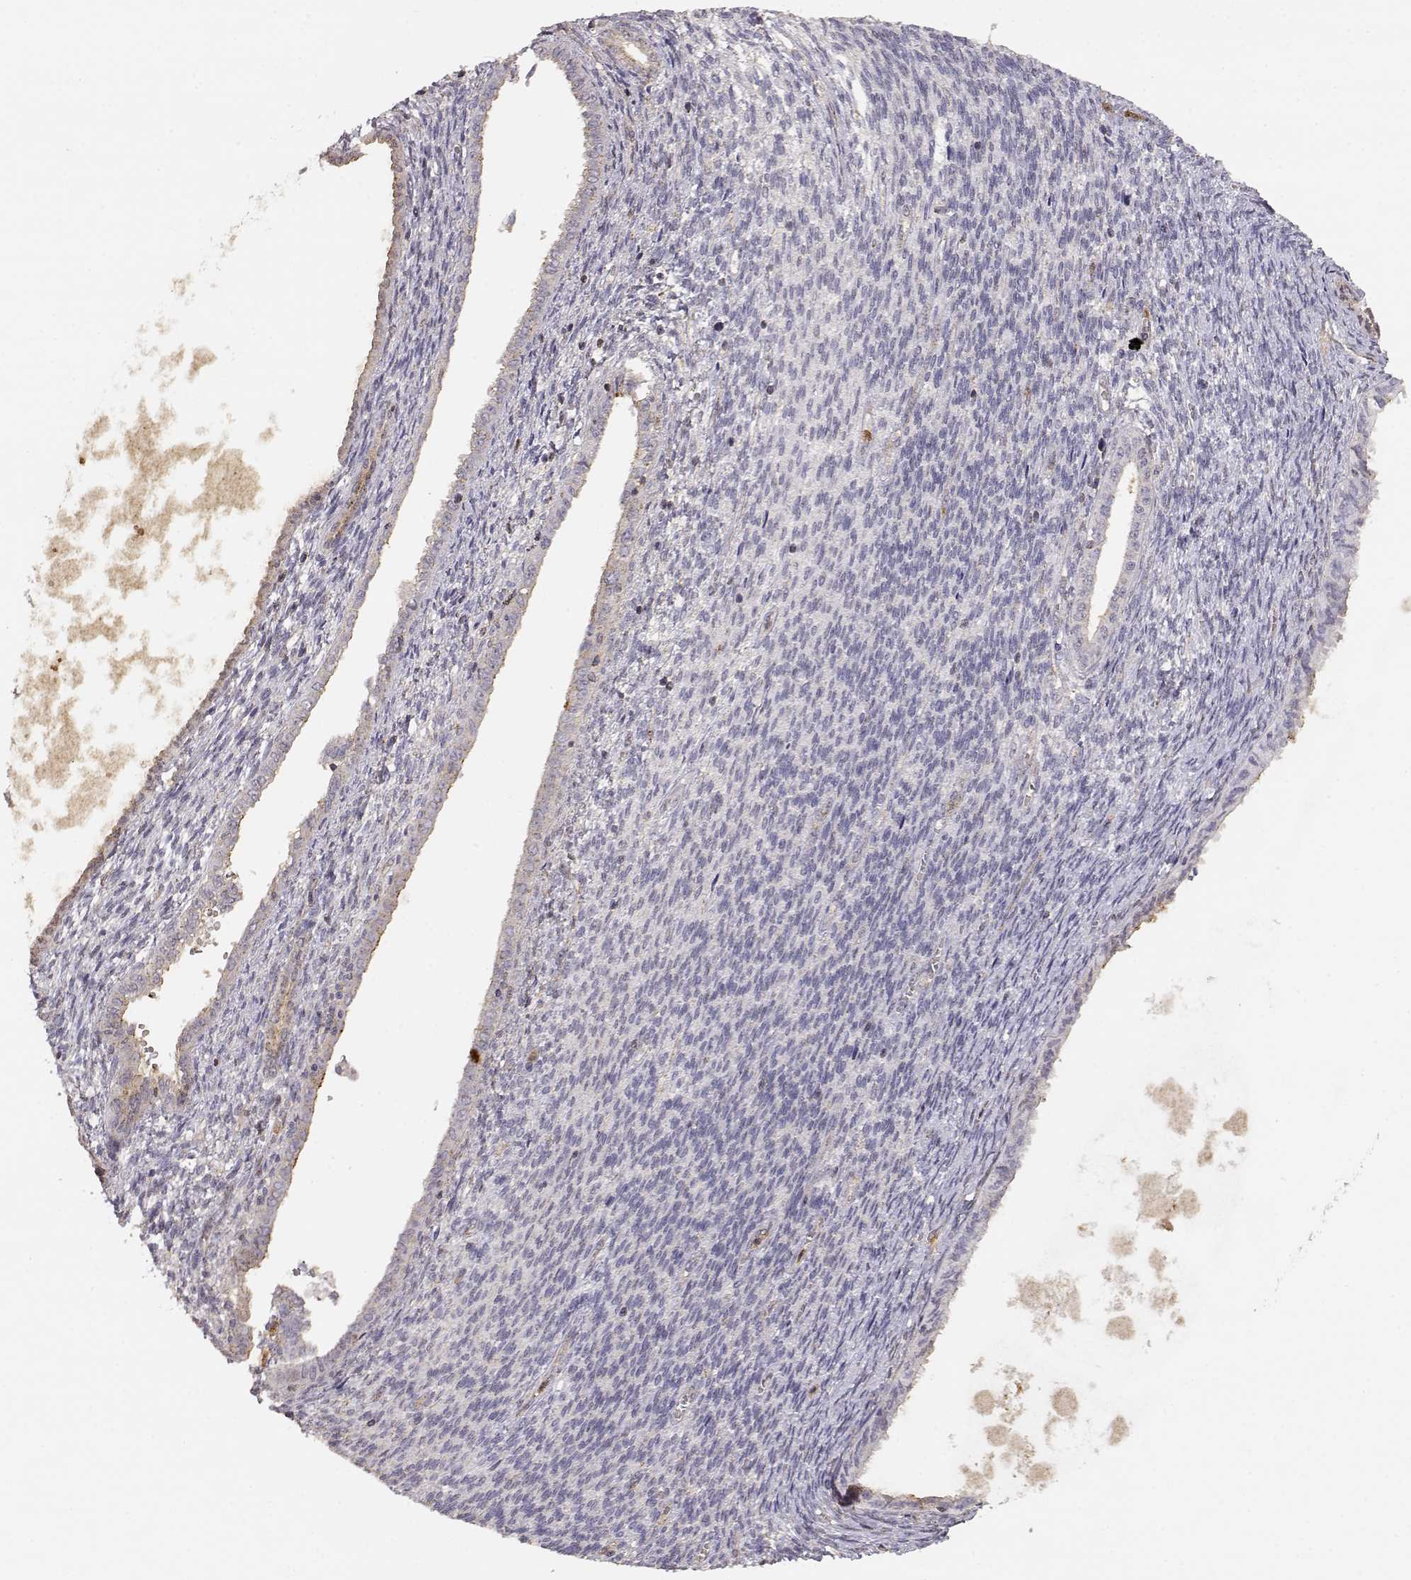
{"staining": {"intensity": "negative", "quantity": "none", "location": "none"}, "tissue": "endometrial cancer", "cell_type": "Tumor cells", "image_type": "cancer", "snomed": [{"axis": "morphology", "description": "Adenocarcinoma, NOS"}, {"axis": "topography", "description": "Endometrium"}], "caption": "A high-resolution micrograph shows immunohistochemistry staining of endometrial cancer (adenocarcinoma), which shows no significant staining in tumor cells.", "gene": "TNFRSF10C", "patient": {"sex": "female", "age": 86}}